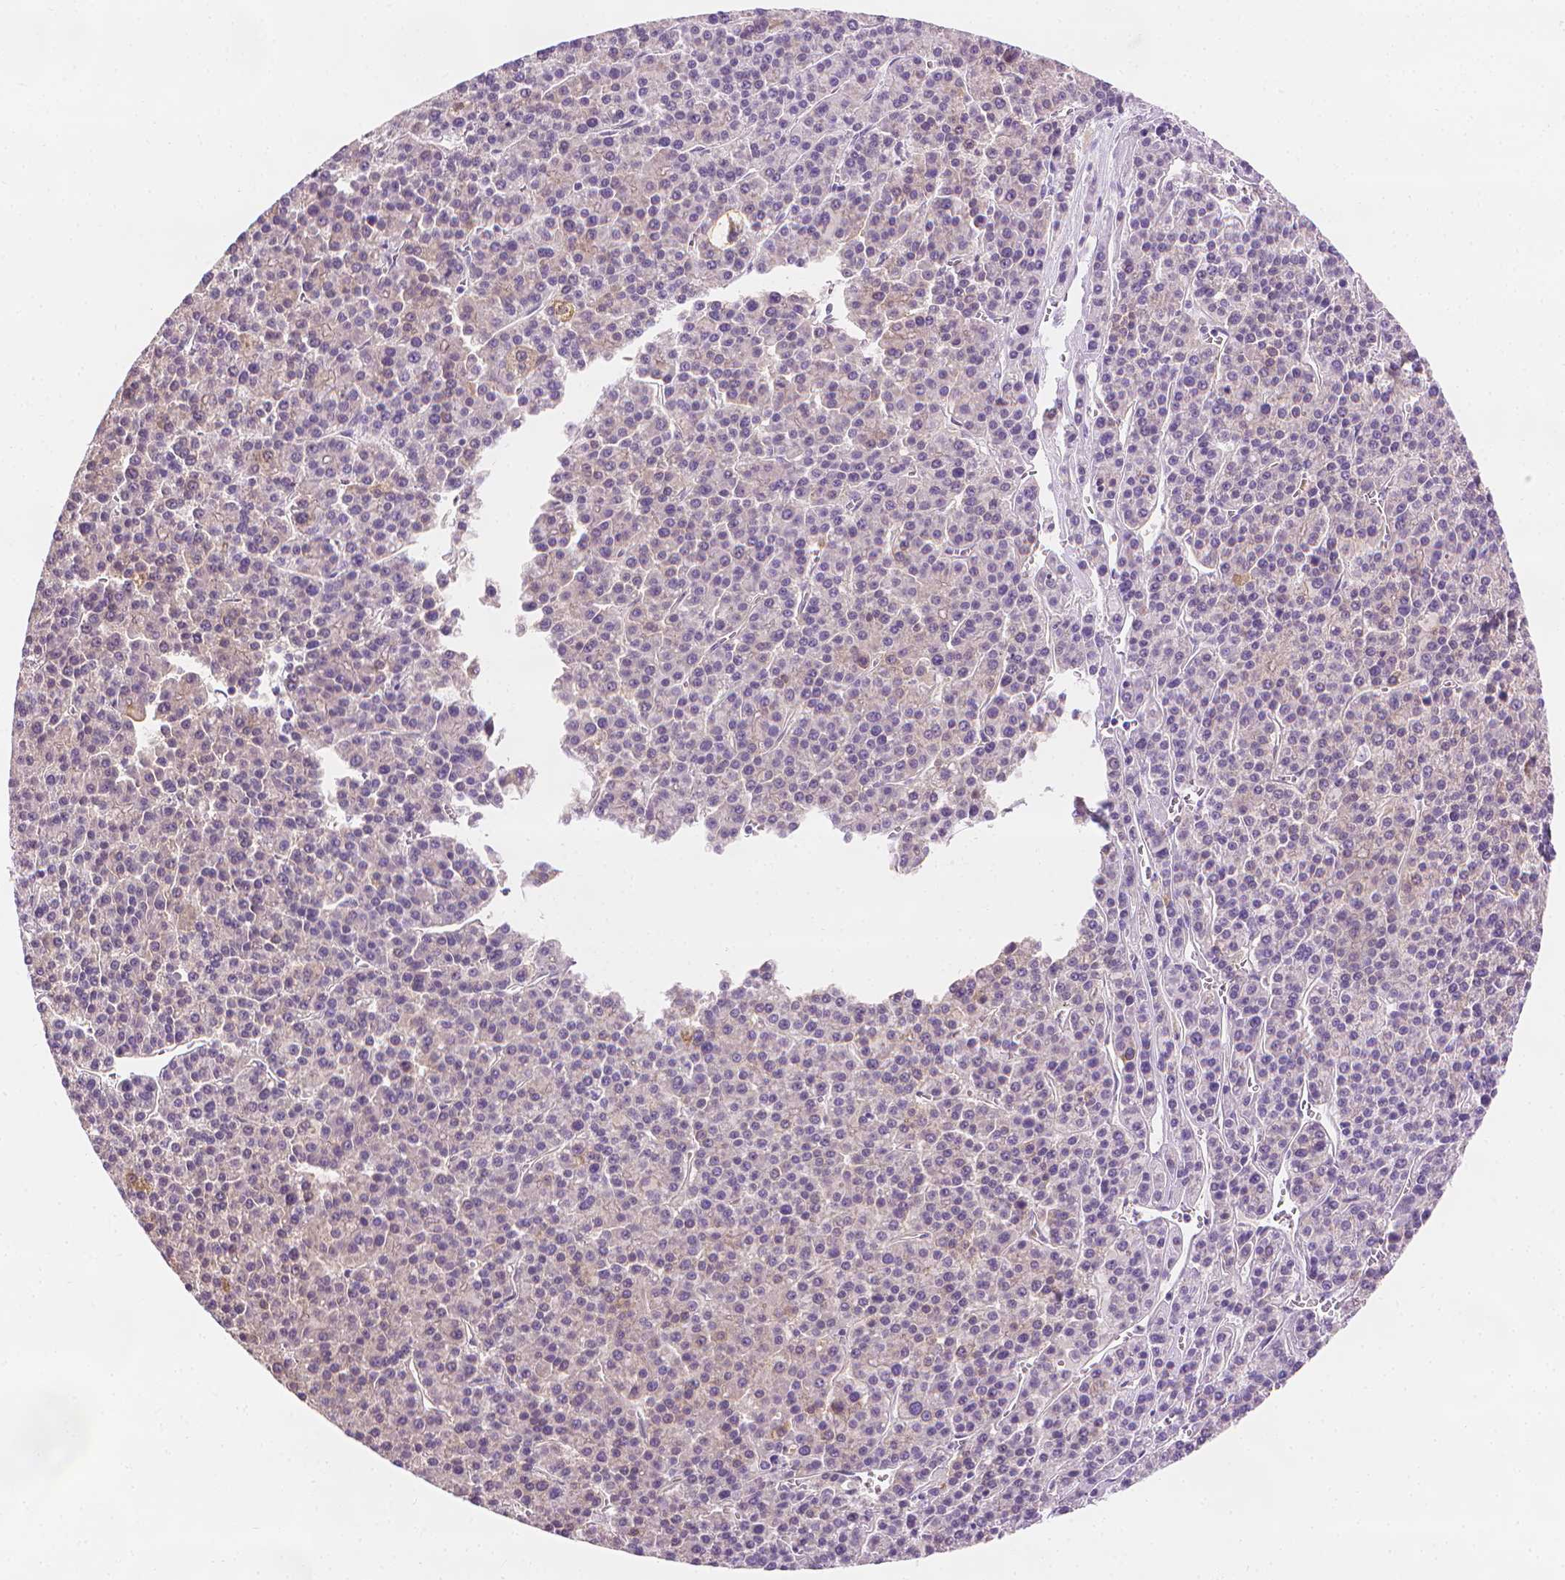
{"staining": {"intensity": "negative", "quantity": "none", "location": "none"}, "tissue": "liver cancer", "cell_type": "Tumor cells", "image_type": "cancer", "snomed": [{"axis": "morphology", "description": "Carcinoma, Hepatocellular, NOS"}, {"axis": "topography", "description": "Liver"}], "caption": "IHC histopathology image of neoplastic tissue: human liver cancer stained with DAB demonstrates no significant protein positivity in tumor cells. Brightfield microscopy of immunohistochemistry stained with DAB (3,3'-diaminobenzidine) (brown) and hematoxylin (blue), captured at high magnification.", "gene": "FASN", "patient": {"sex": "female", "age": 58}}